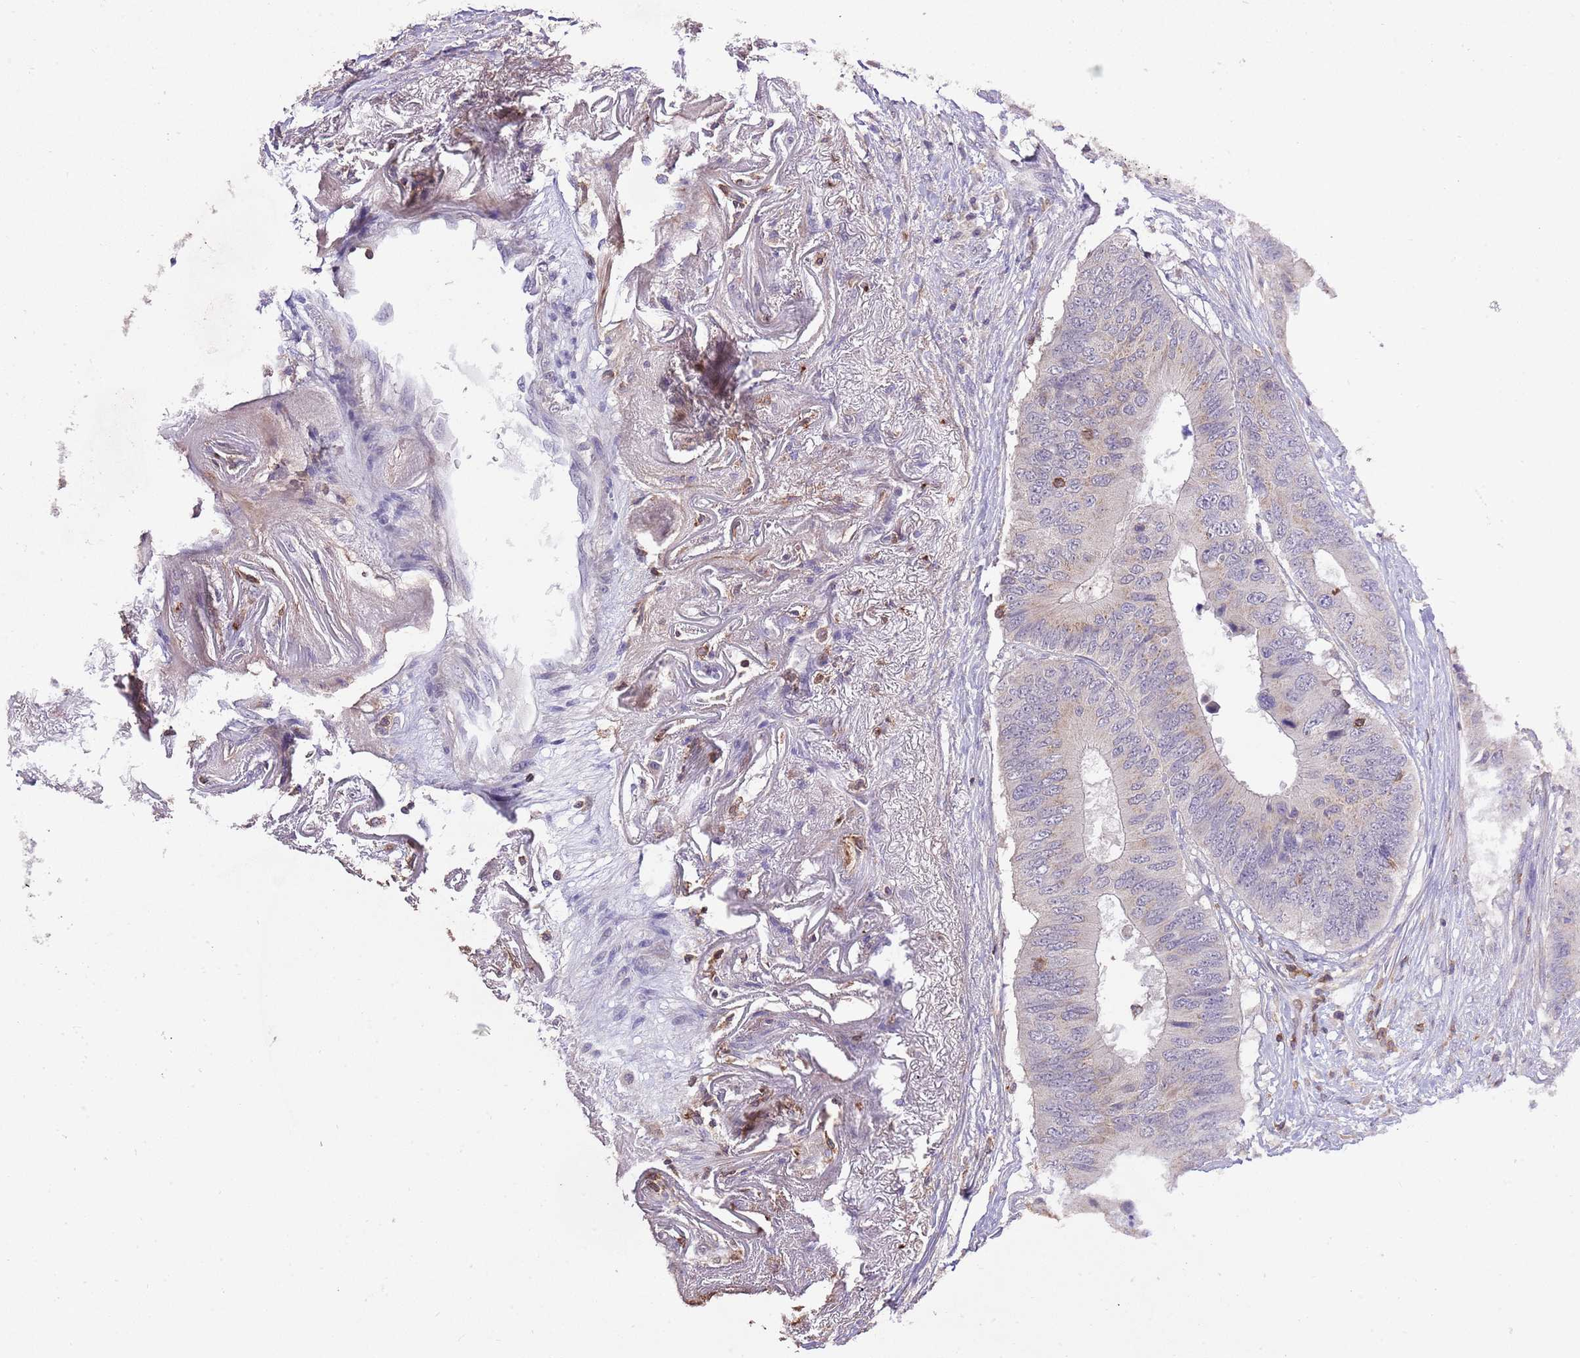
{"staining": {"intensity": "negative", "quantity": "none", "location": "none"}, "tissue": "colorectal cancer", "cell_type": "Tumor cells", "image_type": "cancer", "snomed": [{"axis": "morphology", "description": "Adenocarcinoma, NOS"}, {"axis": "topography", "description": "Colon"}], "caption": "The immunohistochemistry (IHC) histopathology image has no significant positivity in tumor cells of colorectal adenocarcinoma tissue.", "gene": "EFHD1", "patient": {"sex": "male", "age": 71}}